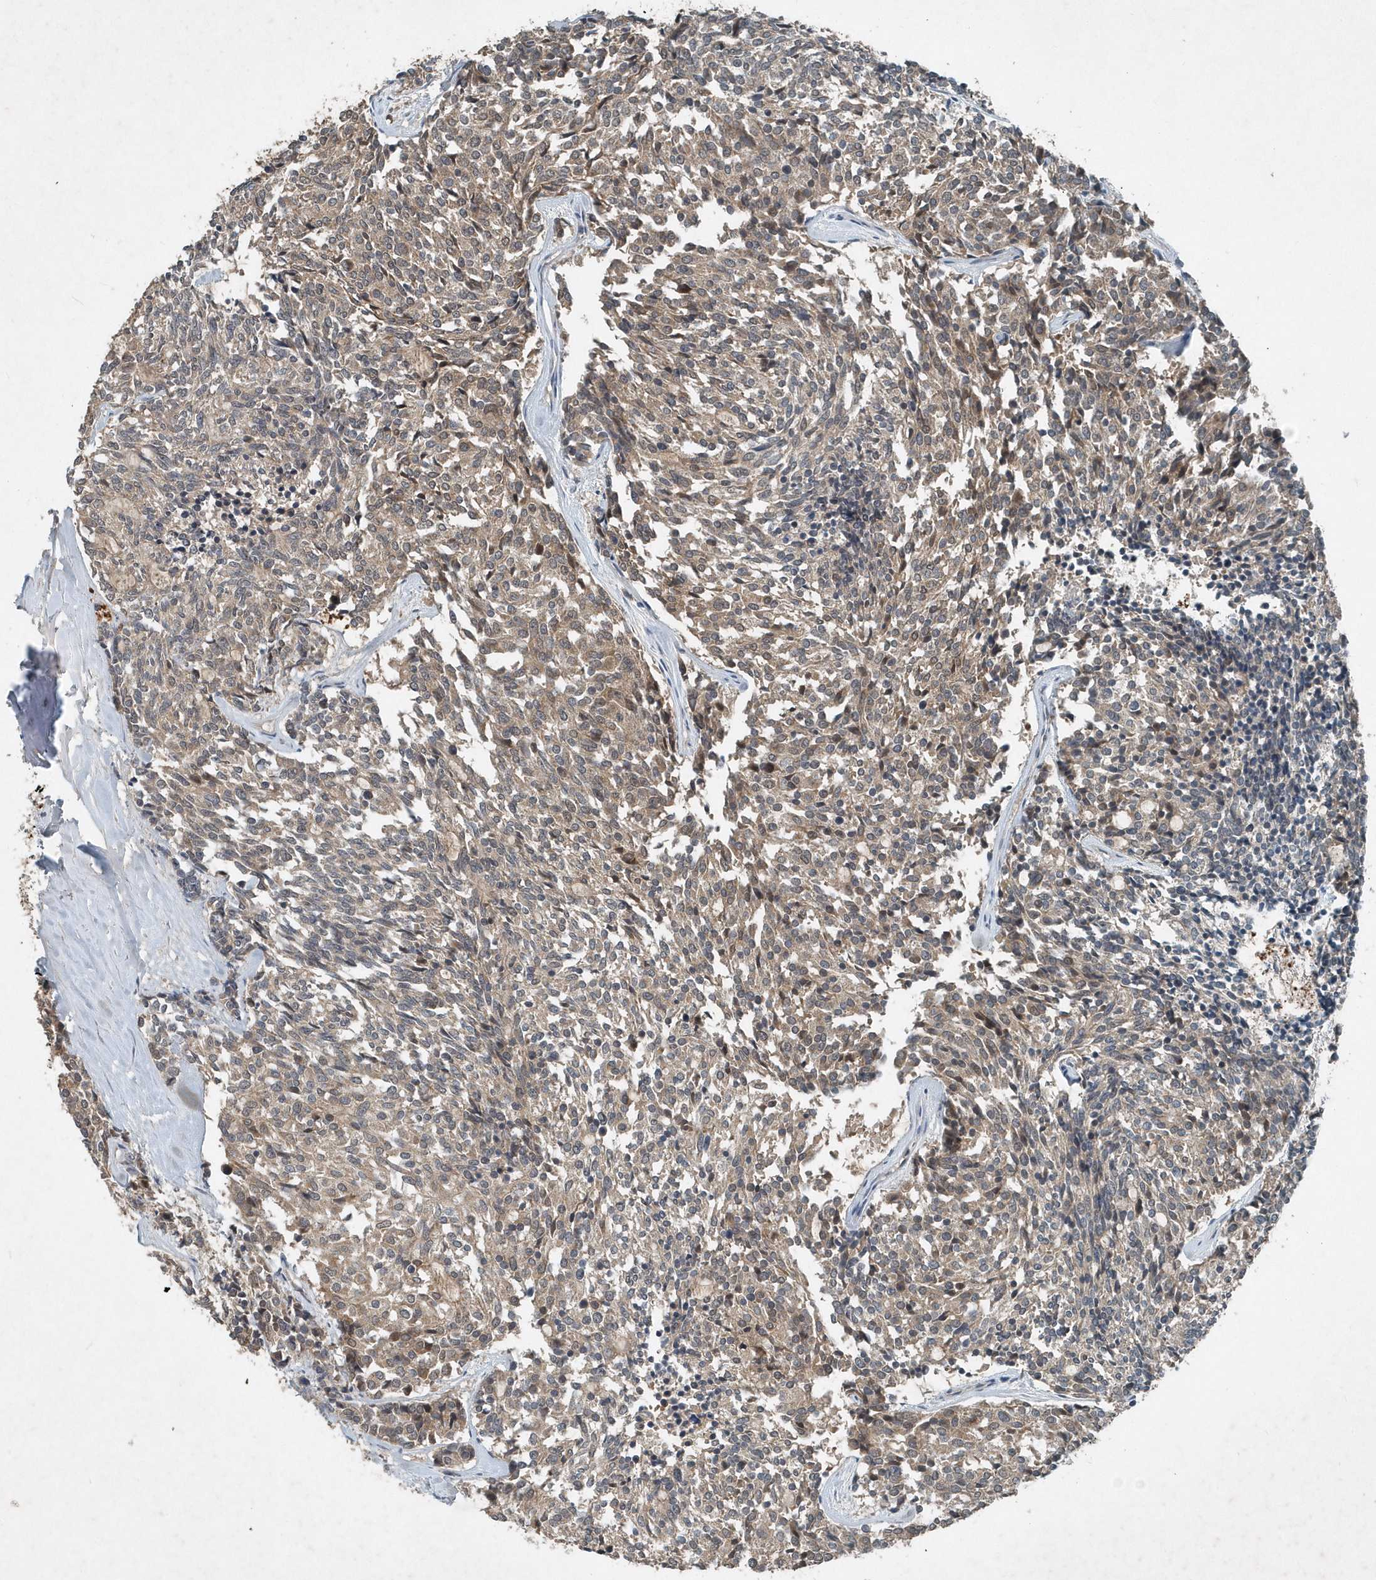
{"staining": {"intensity": "weak", "quantity": ">75%", "location": "cytoplasmic/membranous"}, "tissue": "carcinoid", "cell_type": "Tumor cells", "image_type": "cancer", "snomed": [{"axis": "morphology", "description": "Carcinoid, malignant, NOS"}, {"axis": "topography", "description": "Pancreas"}], "caption": "The micrograph reveals a brown stain indicating the presence of a protein in the cytoplasmic/membranous of tumor cells in carcinoid.", "gene": "SCFD2", "patient": {"sex": "female", "age": 54}}